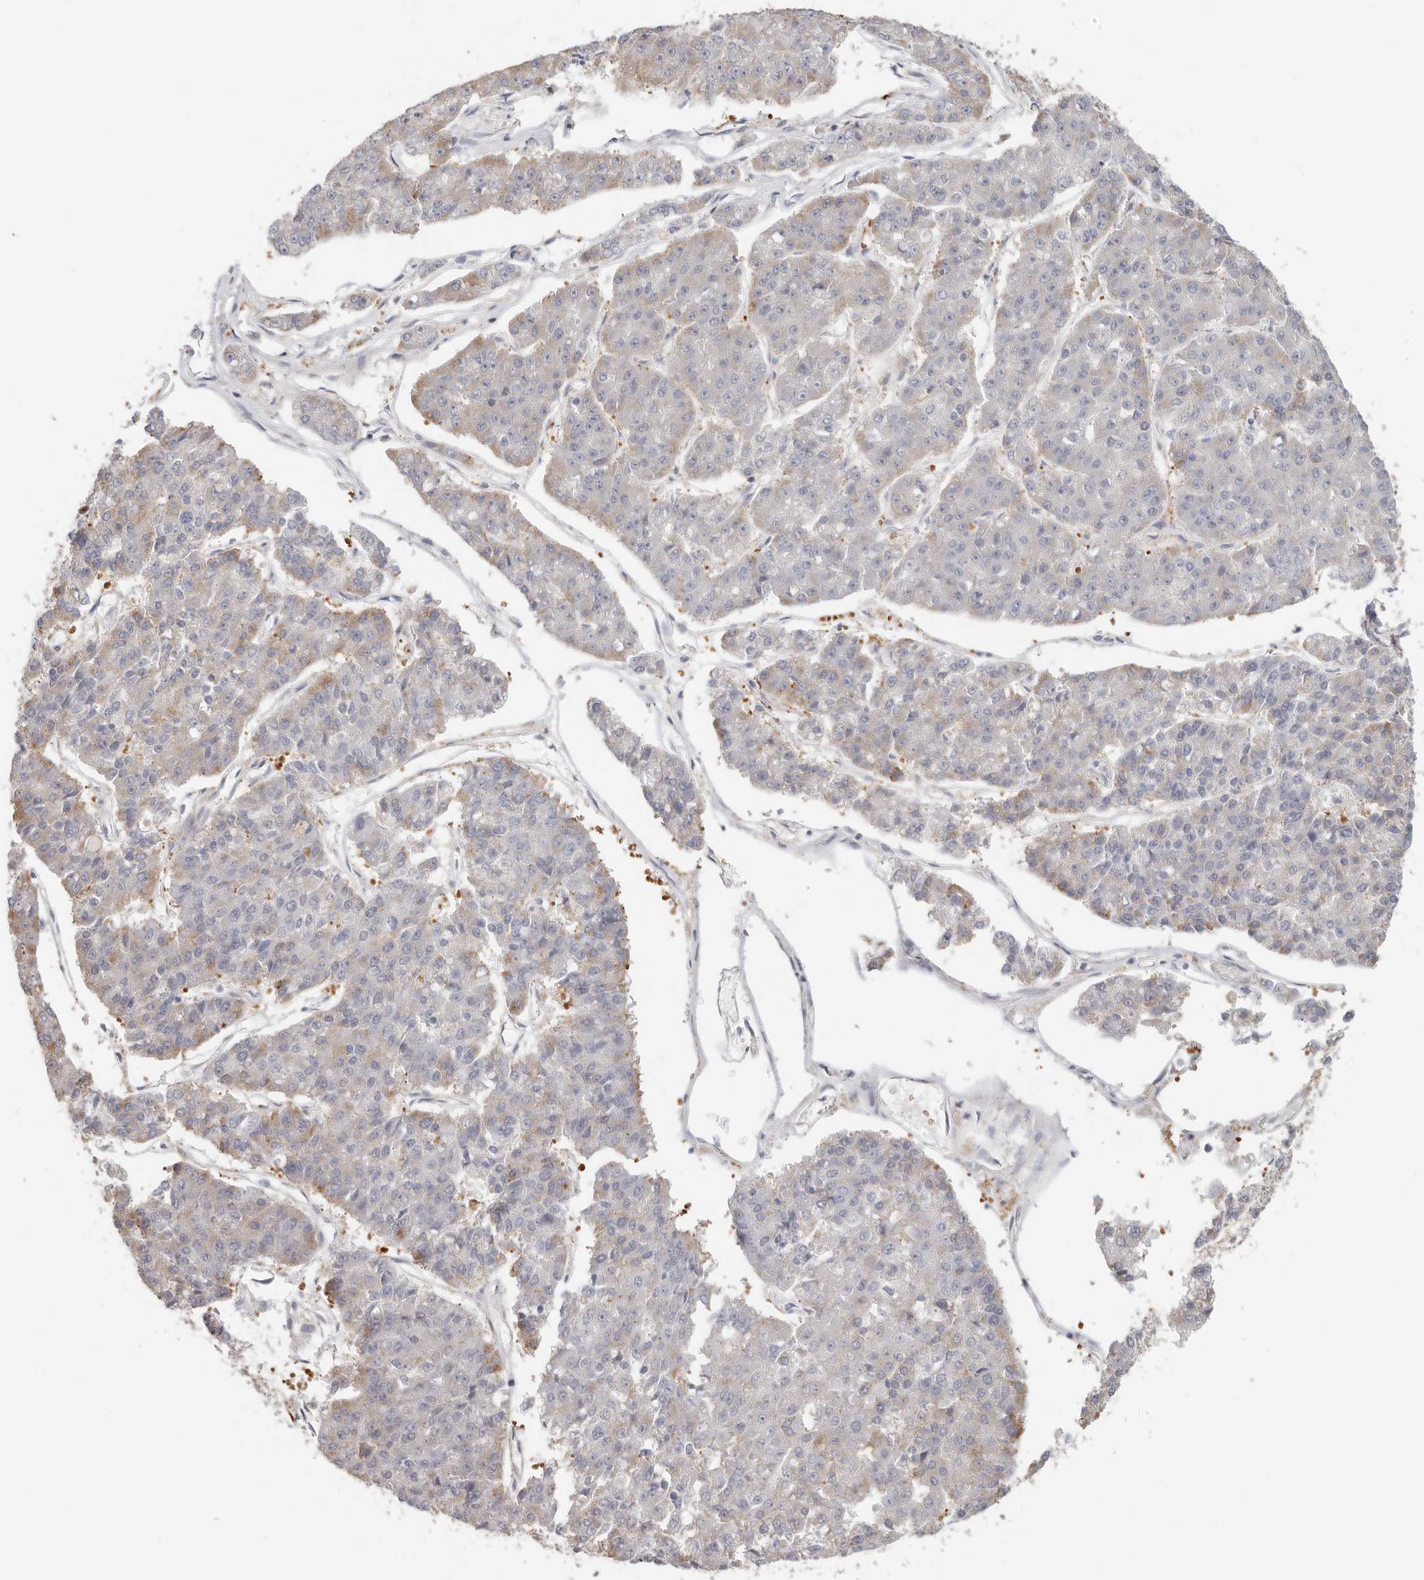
{"staining": {"intensity": "weak", "quantity": "<25%", "location": "cytoplasmic/membranous"}, "tissue": "pancreatic cancer", "cell_type": "Tumor cells", "image_type": "cancer", "snomed": [{"axis": "morphology", "description": "Adenocarcinoma, NOS"}, {"axis": "topography", "description": "Pancreas"}], "caption": "Photomicrograph shows no protein positivity in tumor cells of adenocarcinoma (pancreatic) tissue.", "gene": "LARP7", "patient": {"sex": "male", "age": 50}}